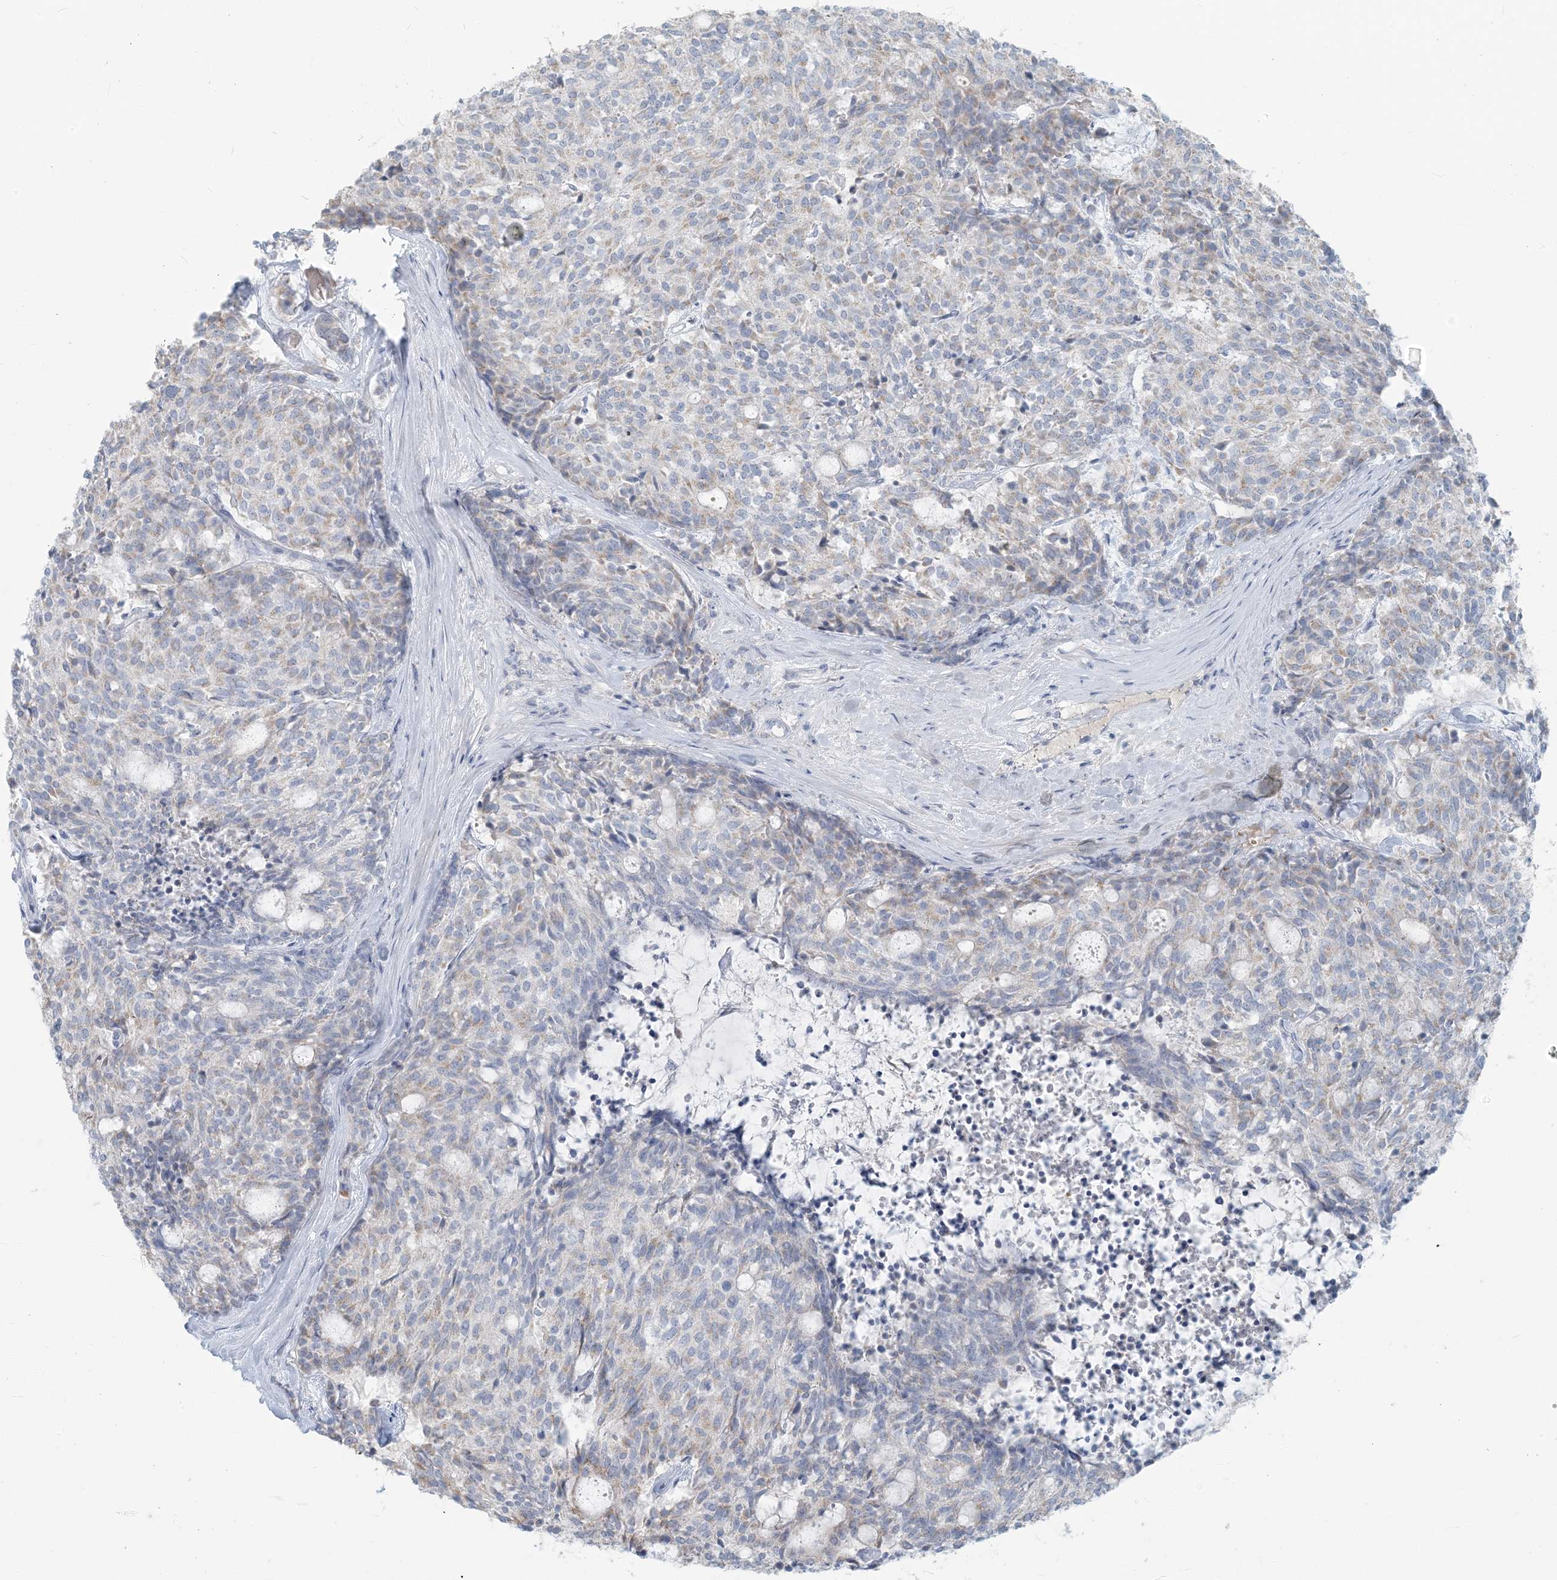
{"staining": {"intensity": "weak", "quantity": "<25%", "location": "cytoplasmic/membranous"}, "tissue": "carcinoid", "cell_type": "Tumor cells", "image_type": "cancer", "snomed": [{"axis": "morphology", "description": "Carcinoid, malignant, NOS"}, {"axis": "topography", "description": "Pancreas"}], "caption": "Carcinoid (malignant) stained for a protein using IHC demonstrates no staining tumor cells.", "gene": "SCML1", "patient": {"sex": "female", "age": 54}}